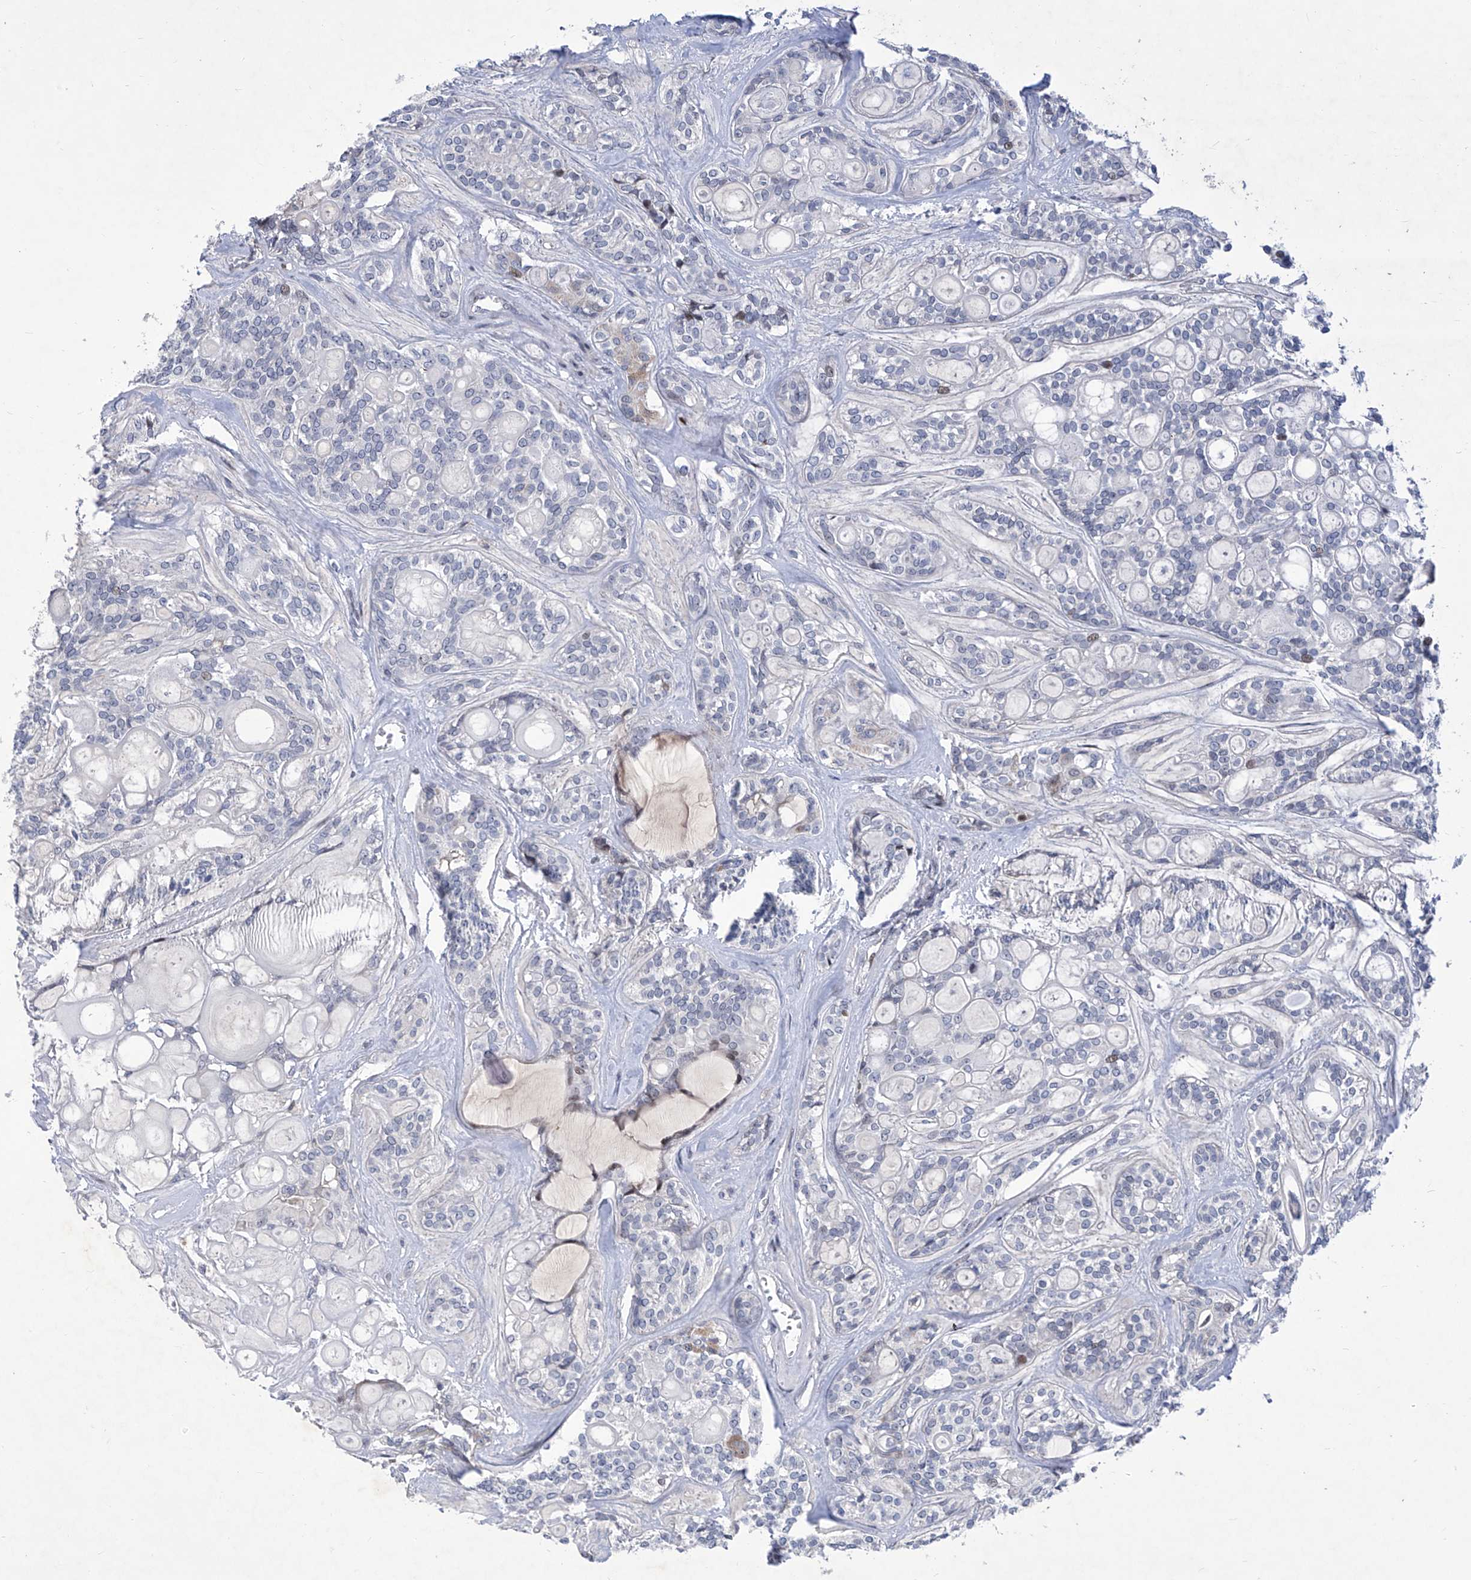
{"staining": {"intensity": "negative", "quantity": "none", "location": "none"}, "tissue": "head and neck cancer", "cell_type": "Tumor cells", "image_type": "cancer", "snomed": [{"axis": "morphology", "description": "Adenocarcinoma, NOS"}, {"axis": "topography", "description": "Head-Neck"}], "caption": "DAB immunohistochemical staining of adenocarcinoma (head and neck) demonstrates no significant expression in tumor cells.", "gene": "NUFIP1", "patient": {"sex": "male", "age": 66}}